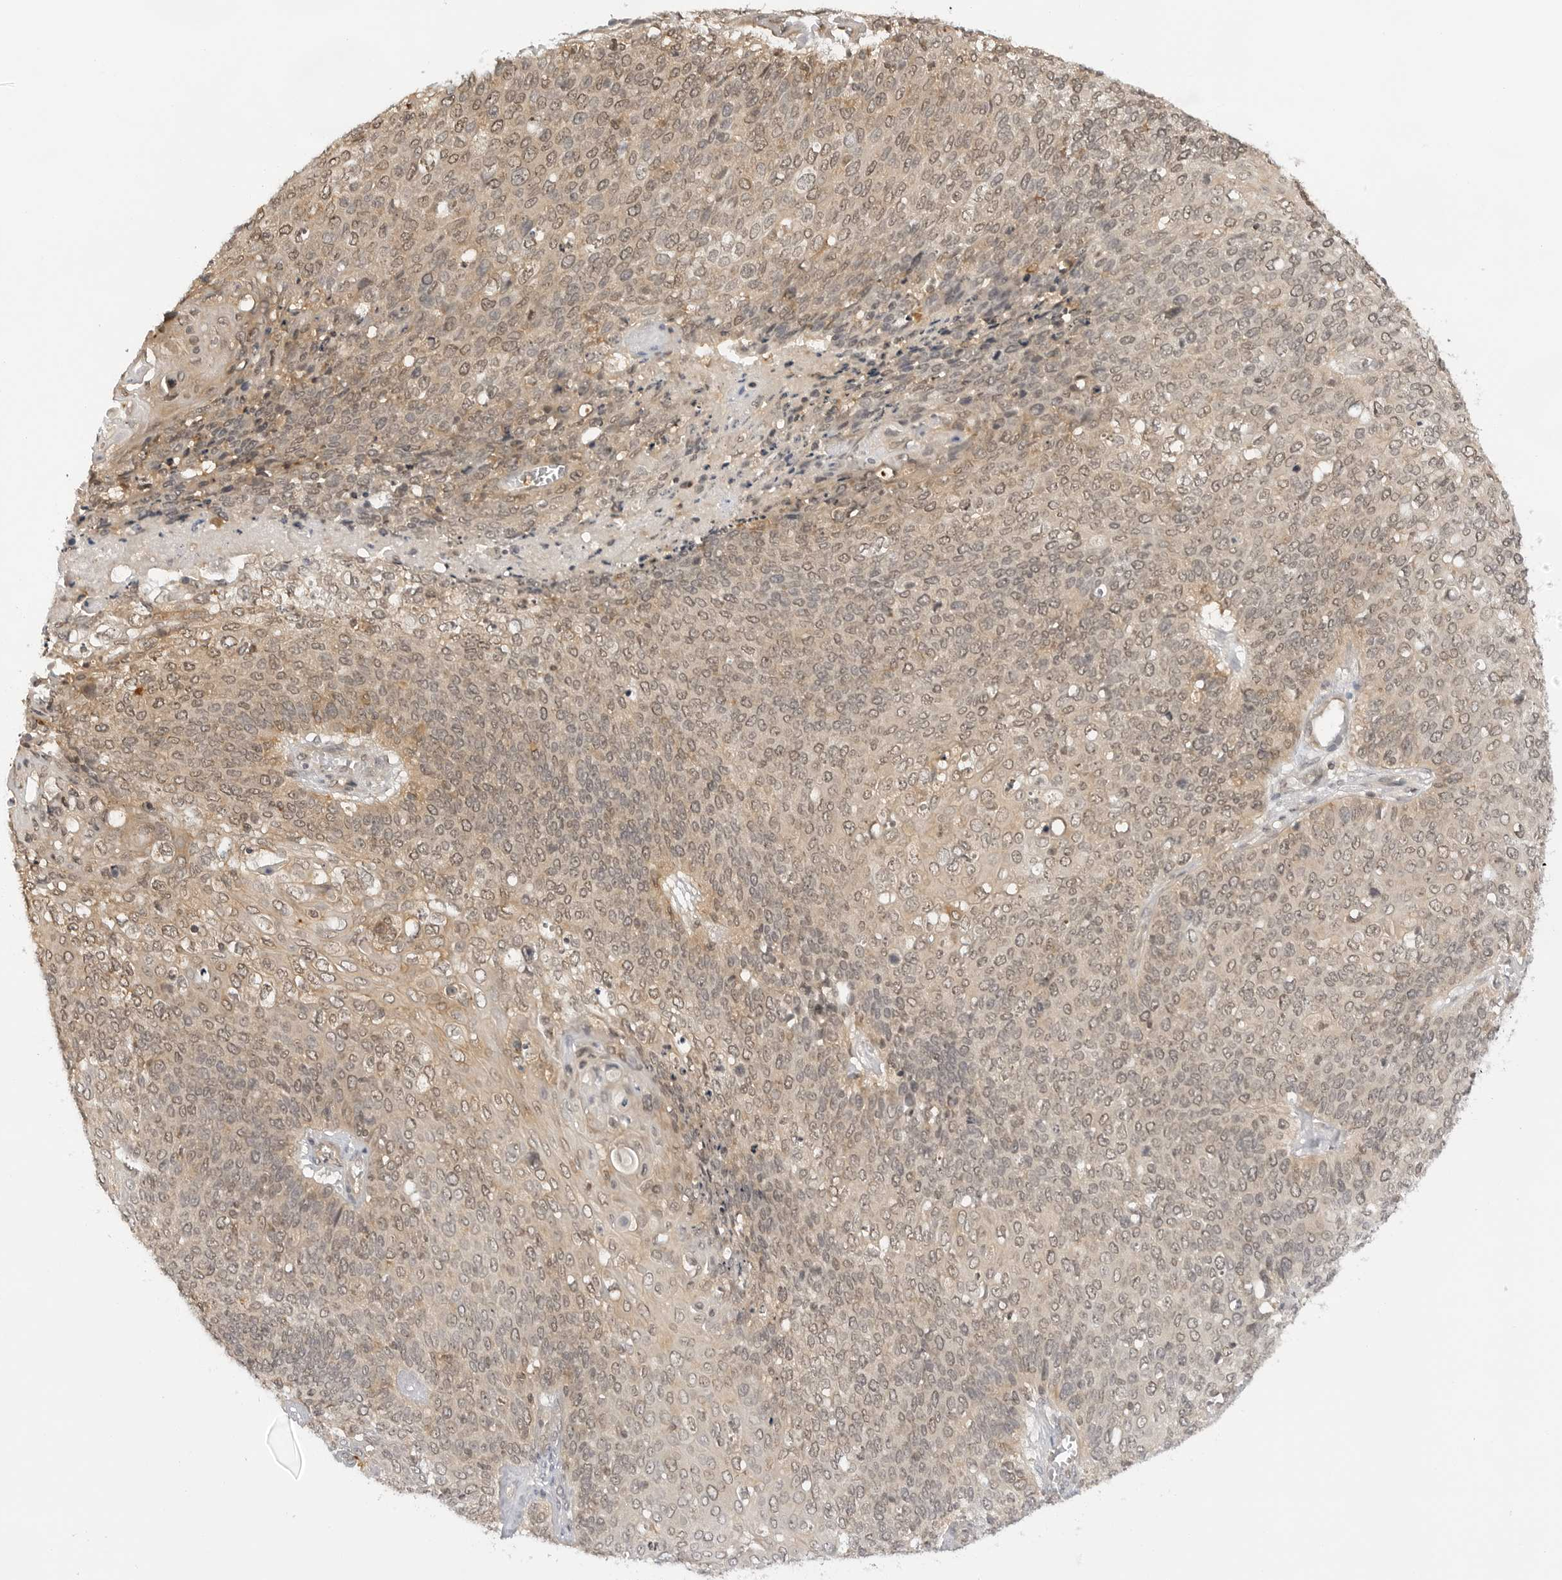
{"staining": {"intensity": "weak", "quantity": ">75%", "location": "cytoplasmic/membranous,nuclear"}, "tissue": "cervical cancer", "cell_type": "Tumor cells", "image_type": "cancer", "snomed": [{"axis": "morphology", "description": "Squamous cell carcinoma, NOS"}, {"axis": "topography", "description": "Cervix"}], "caption": "A micrograph showing weak cytoplasmic/membranous and nuclear staining in about >75% of tumor cells in cervical cancer, as visualized by brown immunohistochemical staining.", "gene": "MAP2K5", "patient": {"sex": "female", "age": 39}}